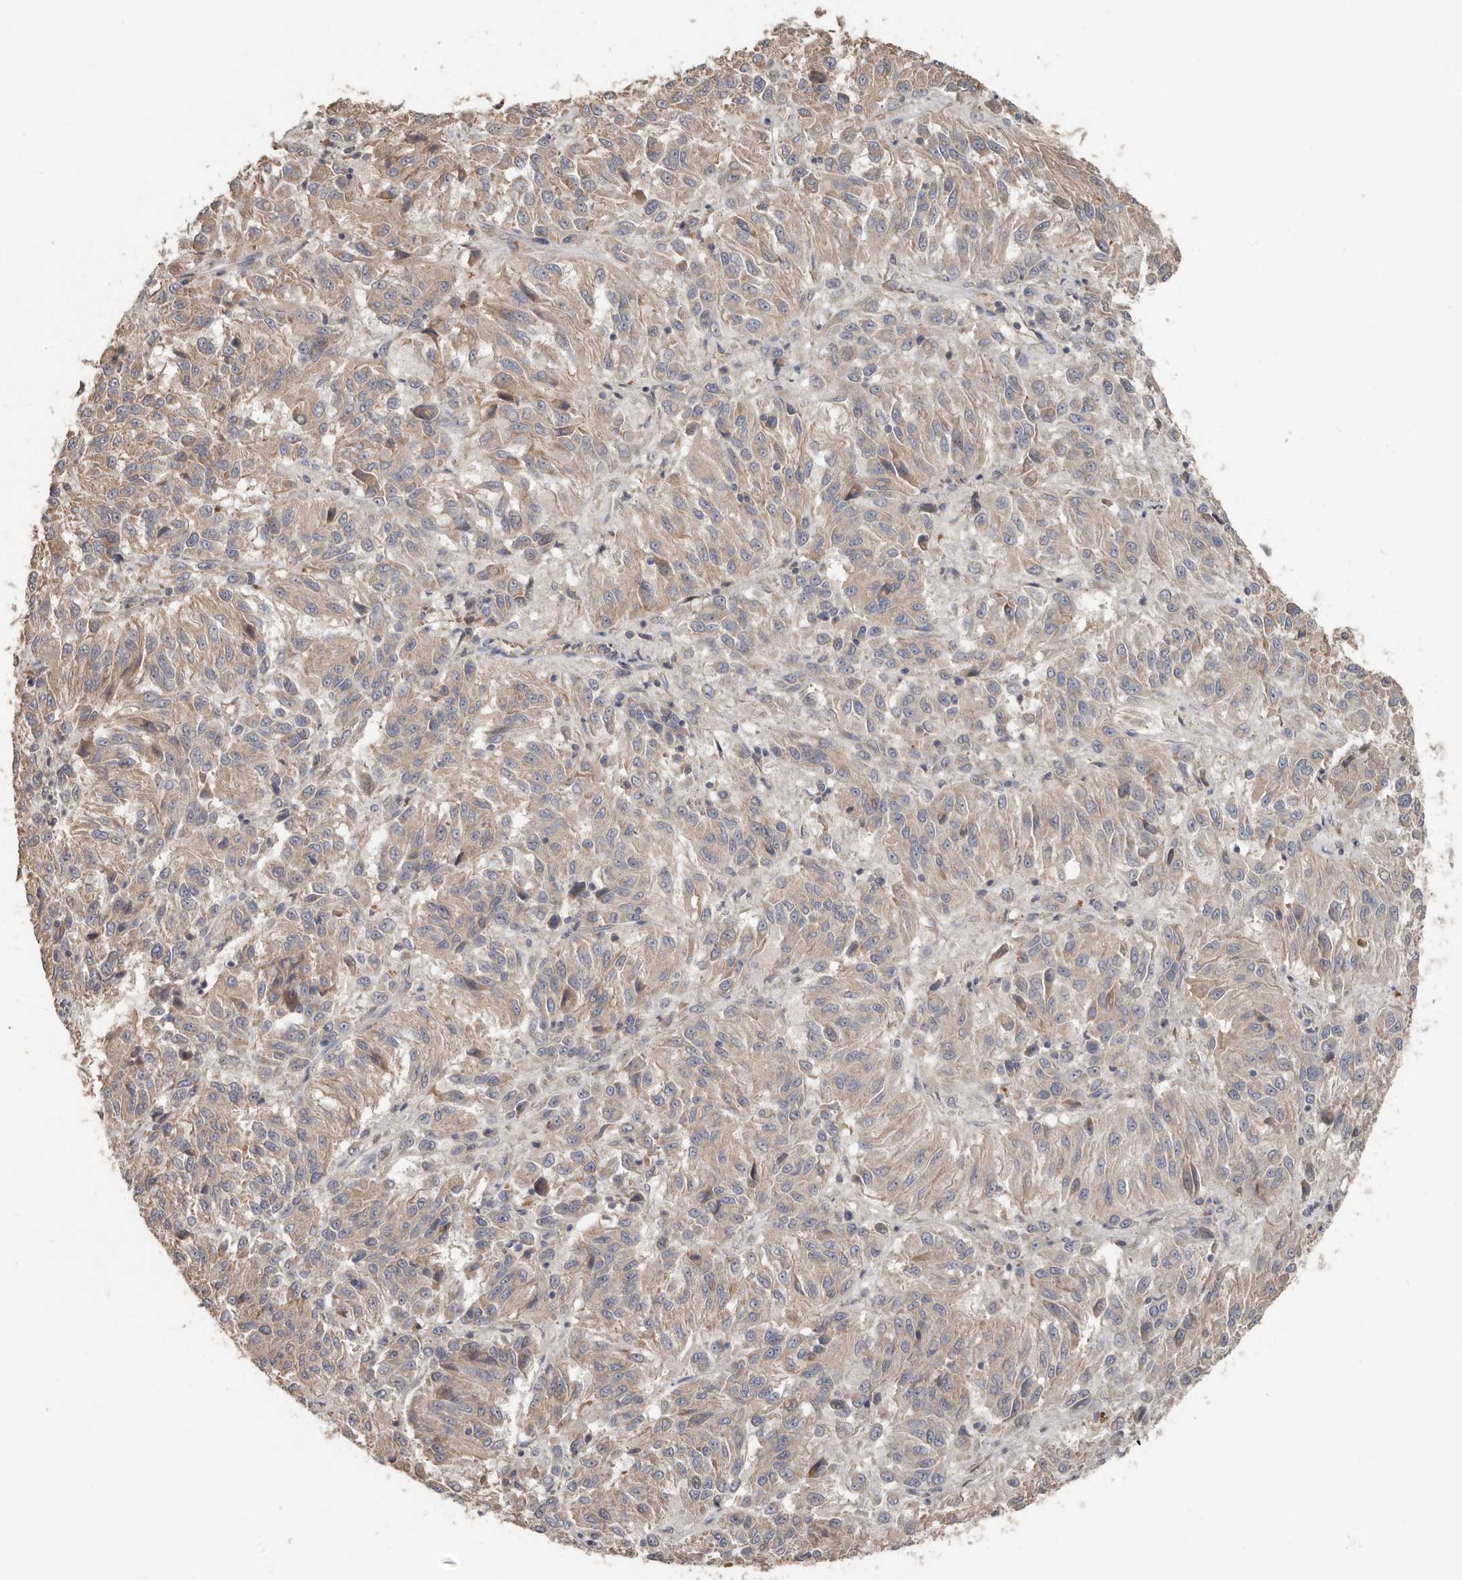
{"staining": {"intensity": "weak", "quantity": "25%-75%", "location": "cytoplasmic/membranous"}, "tissue": "melanoma", "cell_type": "Tumor cells", "image_type": "cancer", "snomed": [{"axis": "morphology", "description": "Malignant melanoma, Metastatic site"}, {"axis": "topography", "description": "Lung"}], "caption": "Protein expression analysis of melanoma displays weak cytoplasmic/membranous positivity in approximately 25%-75% of tumor cells.", "gene": "KIF26B", "patient": {"sex": "male", "age": 64}}